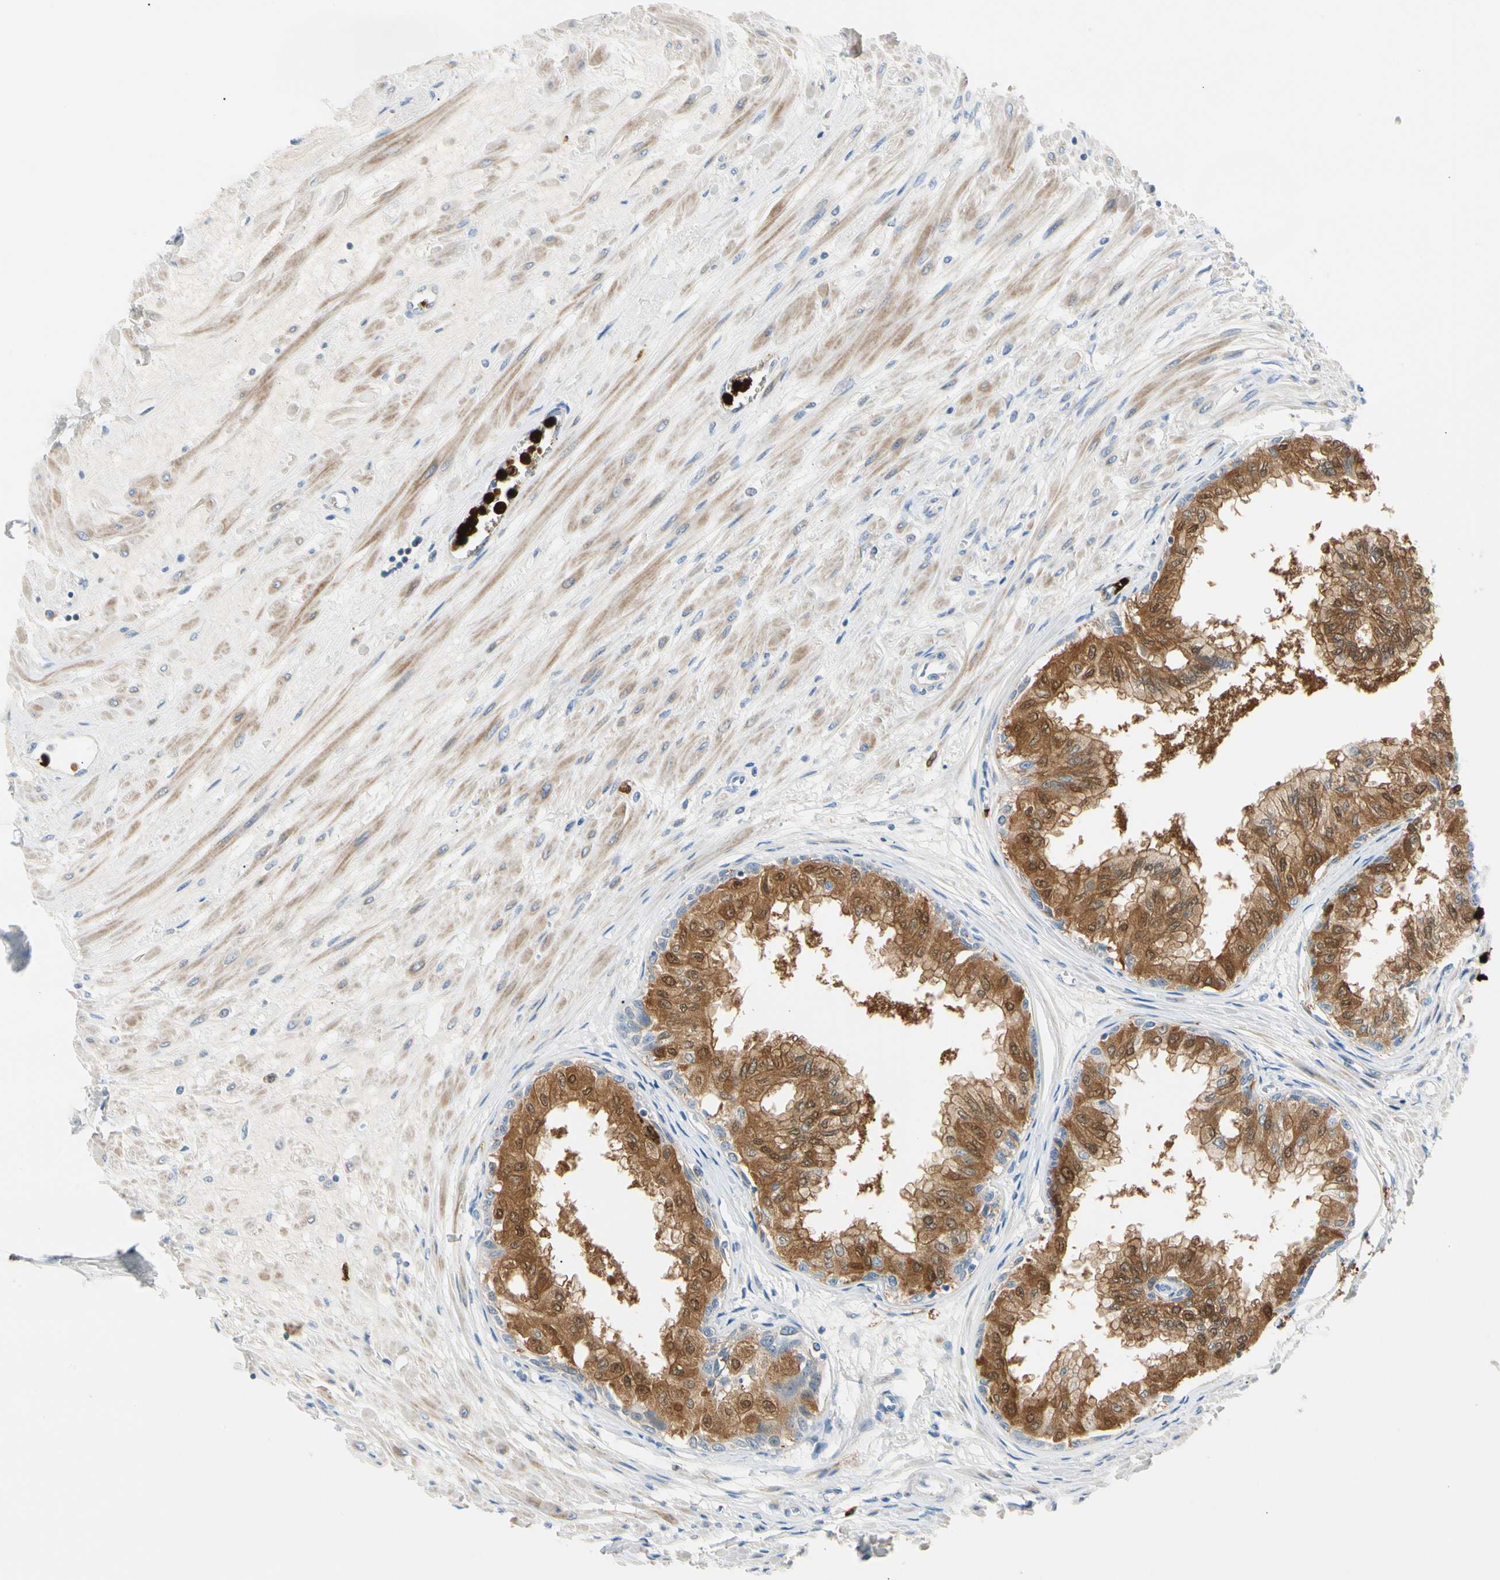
{"staining": {"intensity": "moderate", "quantity": ">75%", "location": "cytoplasmic/membranous"}, "tissue": "prostate", "cell_type": "Glandular cells", "image_type": "normal", "snomed": [{"axis": "morphology", "description": "Normal tissue, NOS"}, {"axis": "topography", "description": "Prostate"}, {"axis": "topography", "description": "Seminal veicle"}], "caption": "Immunohistochemical staining of unremarkable human prostate shows >75% levels of moderate cytoplasmic/membranous protein expression in about >75% of glandular cells.", "gene": "TRAF5", "patient": {"sex": "male", "age": 60}}